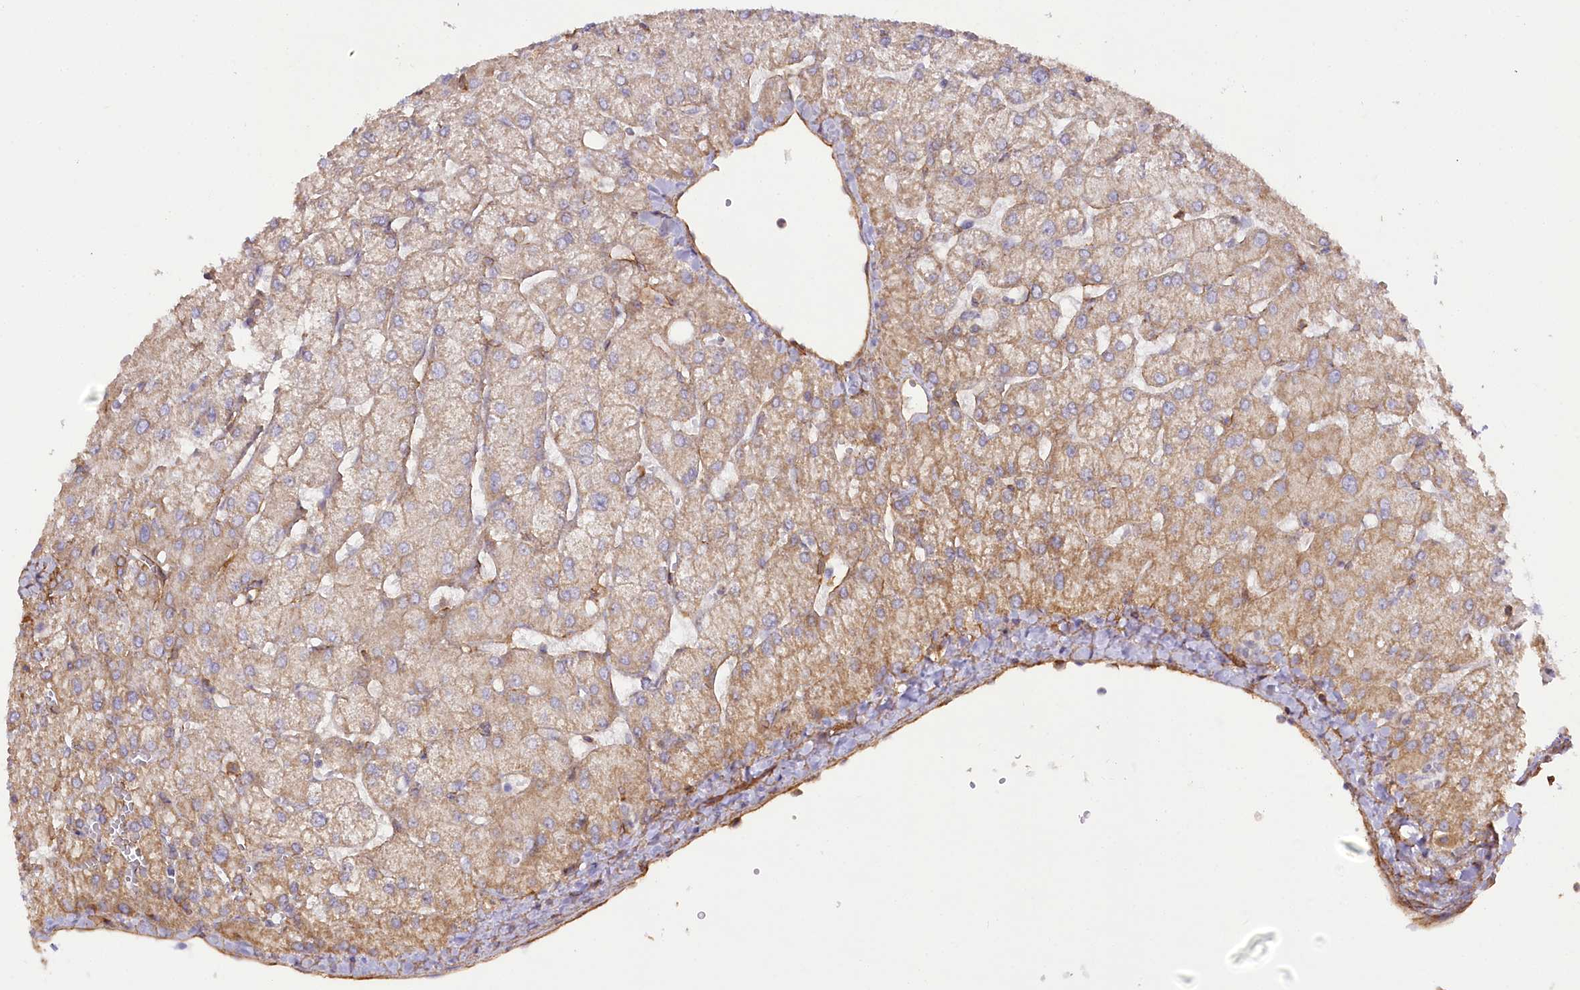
{"staining": {"intensity": "negative", "quantity": "none", "location": "none"}, "tissue": "liver", "cell_type": "Cholangiocytes", "image_type": "normal", "snomed": [{"axis": "morphology", "description": "Normal tissue, NOS"}, {"axis": "topography", "description": "Liver"}], "caption": "Cholangiocytes show no significant positivity in benign liver.", "gene": "SYNPO2", "patient": {"sex": "female", "age": 54}}